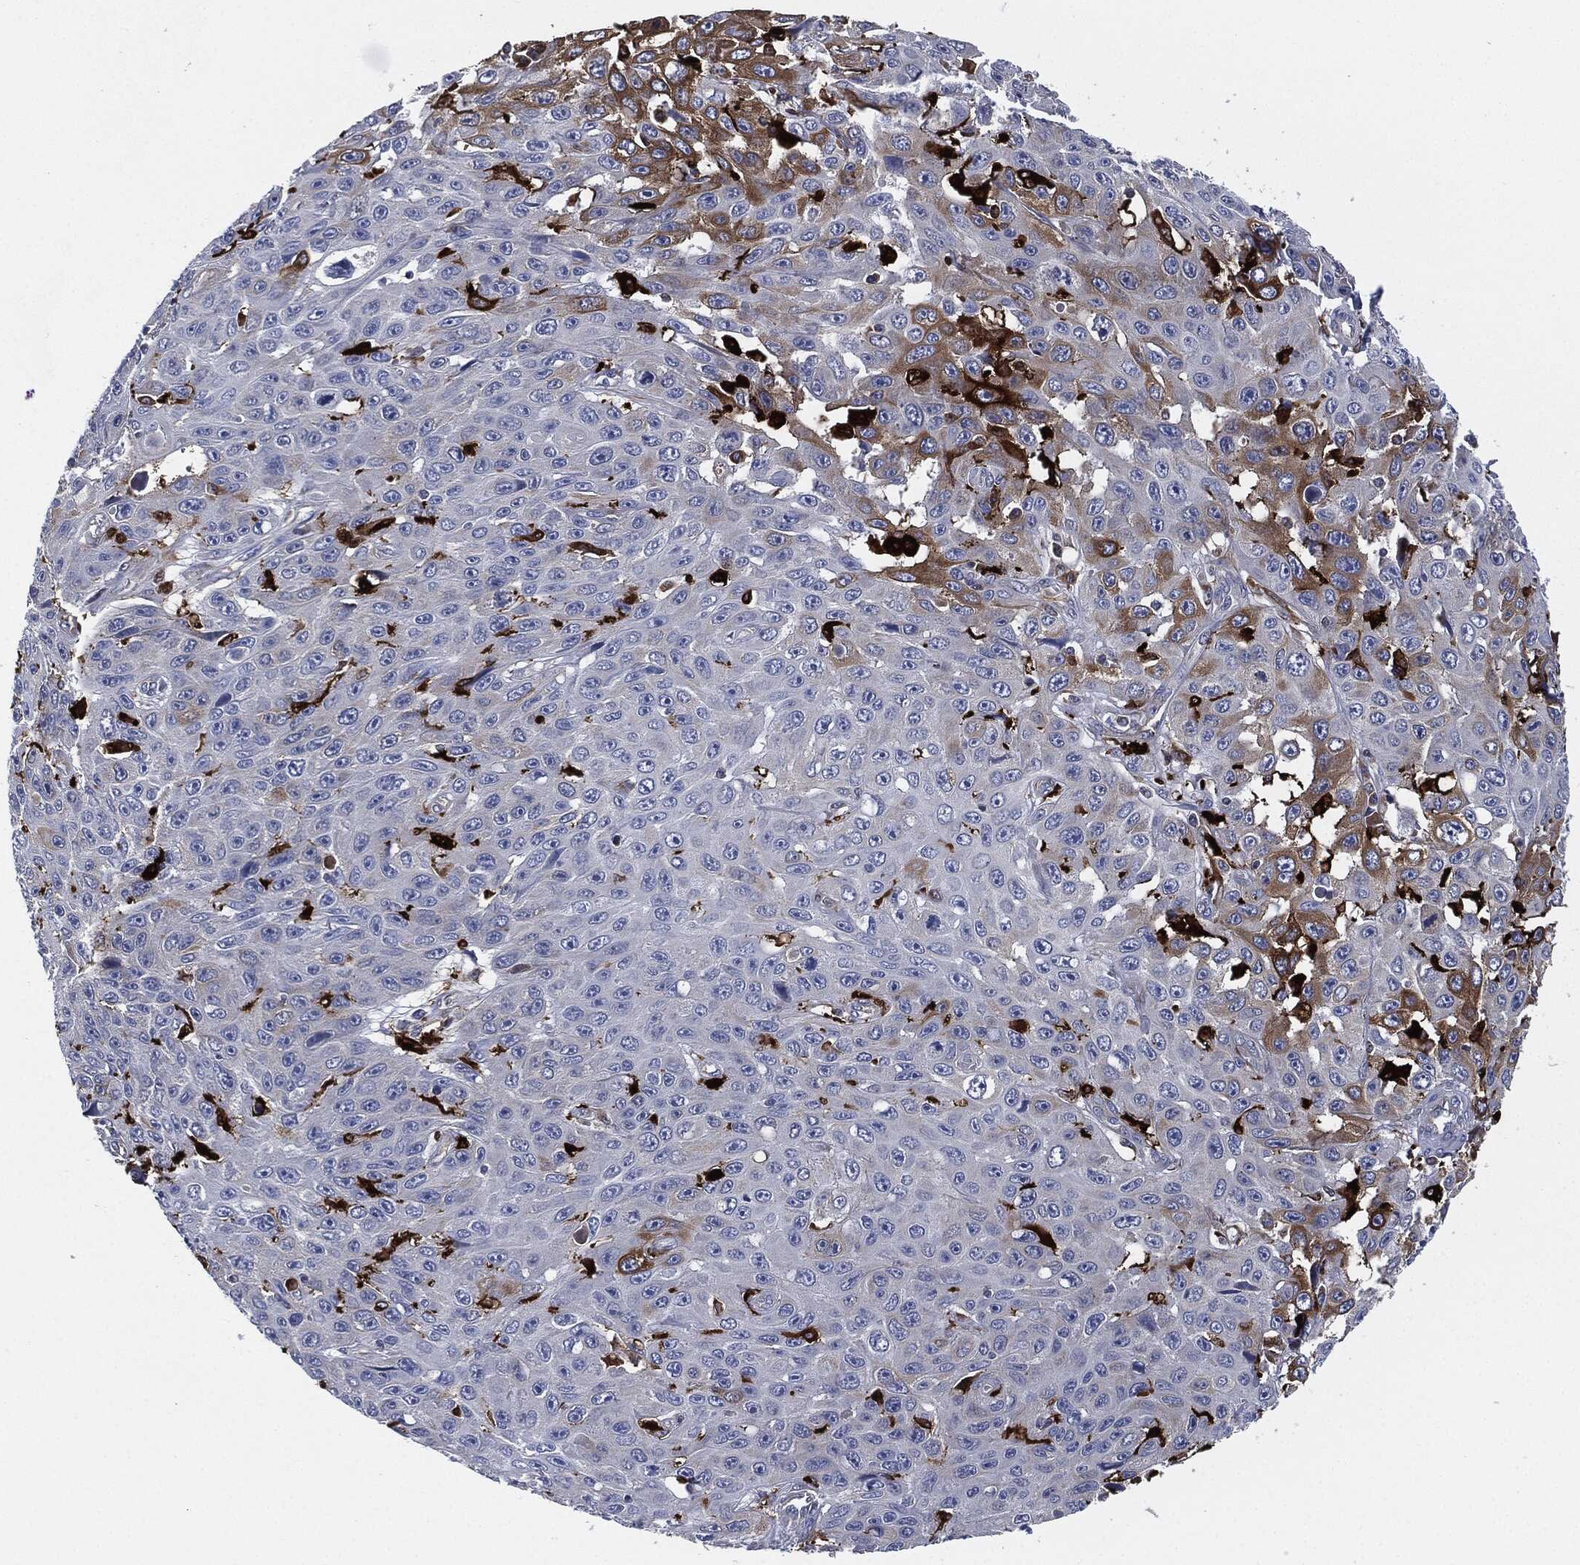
{"staining": {"intensity": "moderate", "quantity": "<25%", "location": "cytoplasmic/membranous"}, "tissue": "skin cancer", "cell_type": "Tumor cells", "image_type": "cancer", "snomed": [{"axis": "morphology", "description": "Squamous cell carcinoma, NOS"}, {"axis": "topography", "description": "Skin"}], "caption": "A low amount of moderate cytoplasmic/membranous positivity is seen in approximately <25% of tumor cells in squamous cell carcinoma (skin) tissue. Nuclei are stained in blue.", "gene": "TMEM11", "patient": {"sex": "male", "age": 82}}